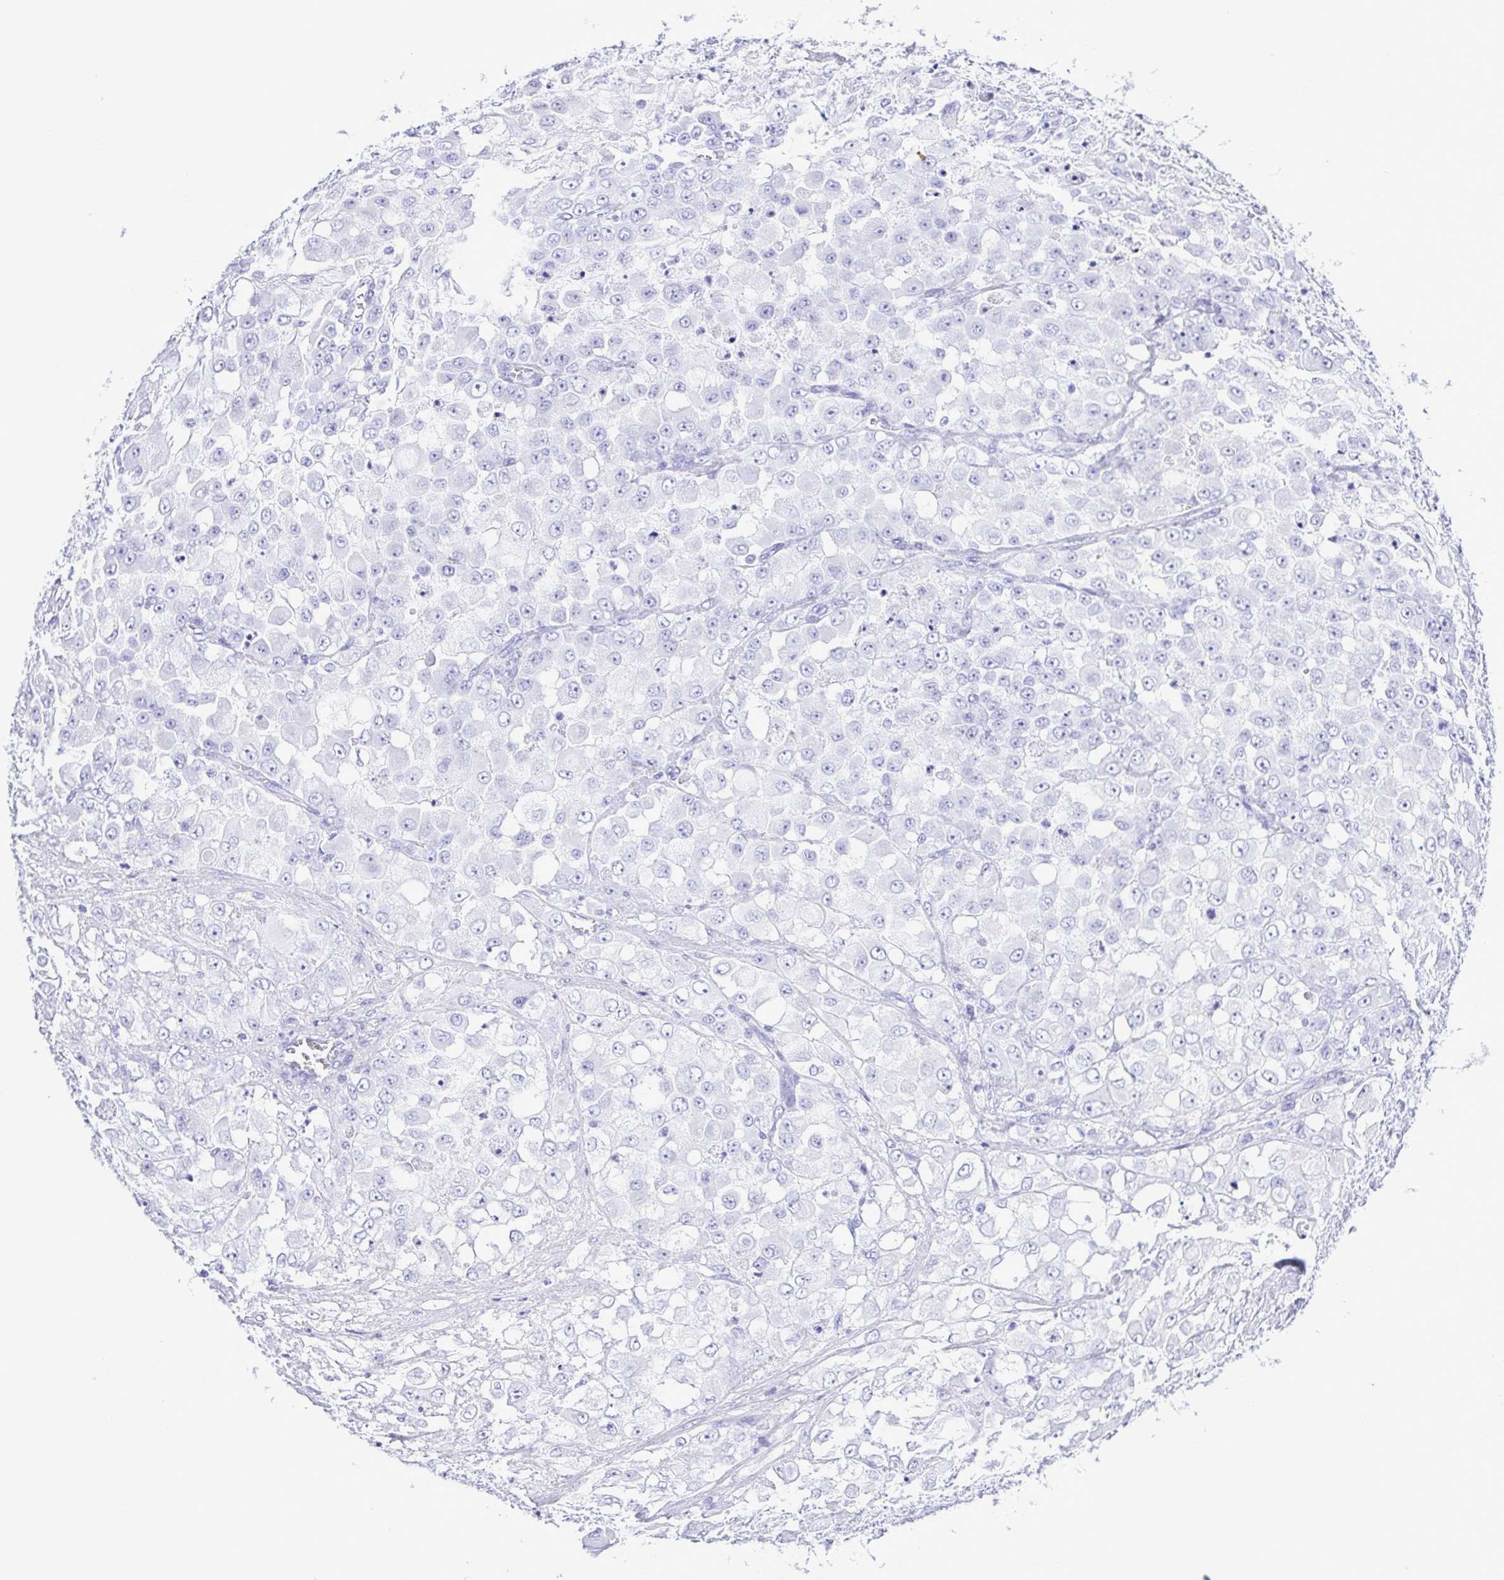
{"staining": {"intensity": "negative", "quantity": "none", "location": "none"}, "tissue": "stomach cancer", "cell_type": "Tumor cells", "image_type": "cancer", "snomed": [{"axis": "morphology", "description": "Adenocarcinoma, NOS"}, {"axis": "topography", "description": "Stomach"}], "caption": "The immunohistochemistry photomicrograph has no significant expression in tumor cells of adenocarcinoma (stomach) tissue.", "gene": "SYT1", "patient": {"sex": "female", "age": 76}}